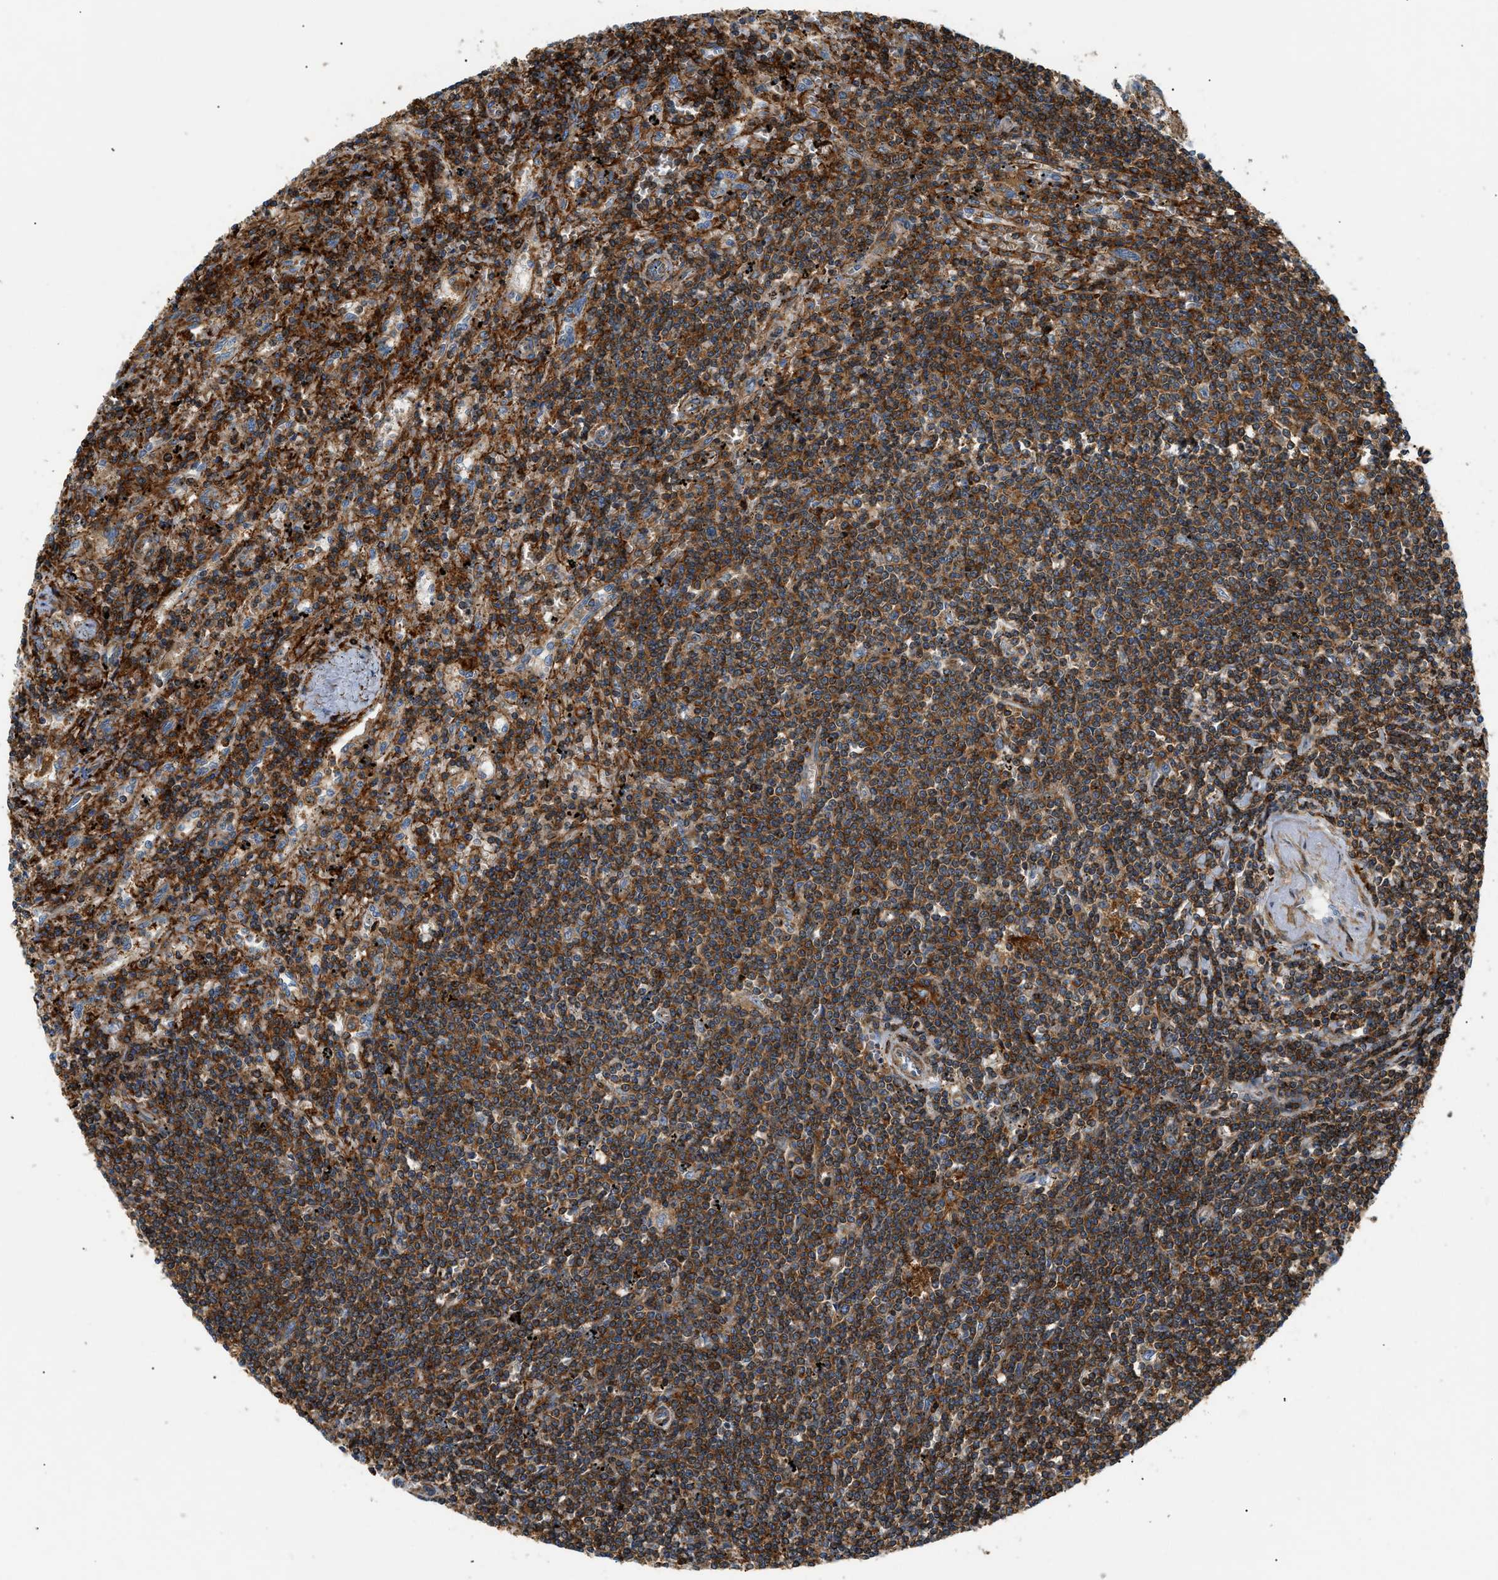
{"staining": {"intensity": "moderate", "quantity": "25%-75%", "location": "cytoplasmic/membranous"}, "tissue": "lymphoma", "cell_type": "Tumor cells", "image_type": "cancer", "snomed": [{"axis": "morphology", "description": "Malignant lymphoma, non-Hodgkin's type, Low grade"}, {"axis": "topography", "description": "Spleen"}], "caption": "A medium amount of moderate cytoplasmic/membranous positivity is present in approximately 25%-75% of tumor cells in lymphoma tissue.", "gene": "DHODH", "patient": {"sex": "male", "age": 76}}